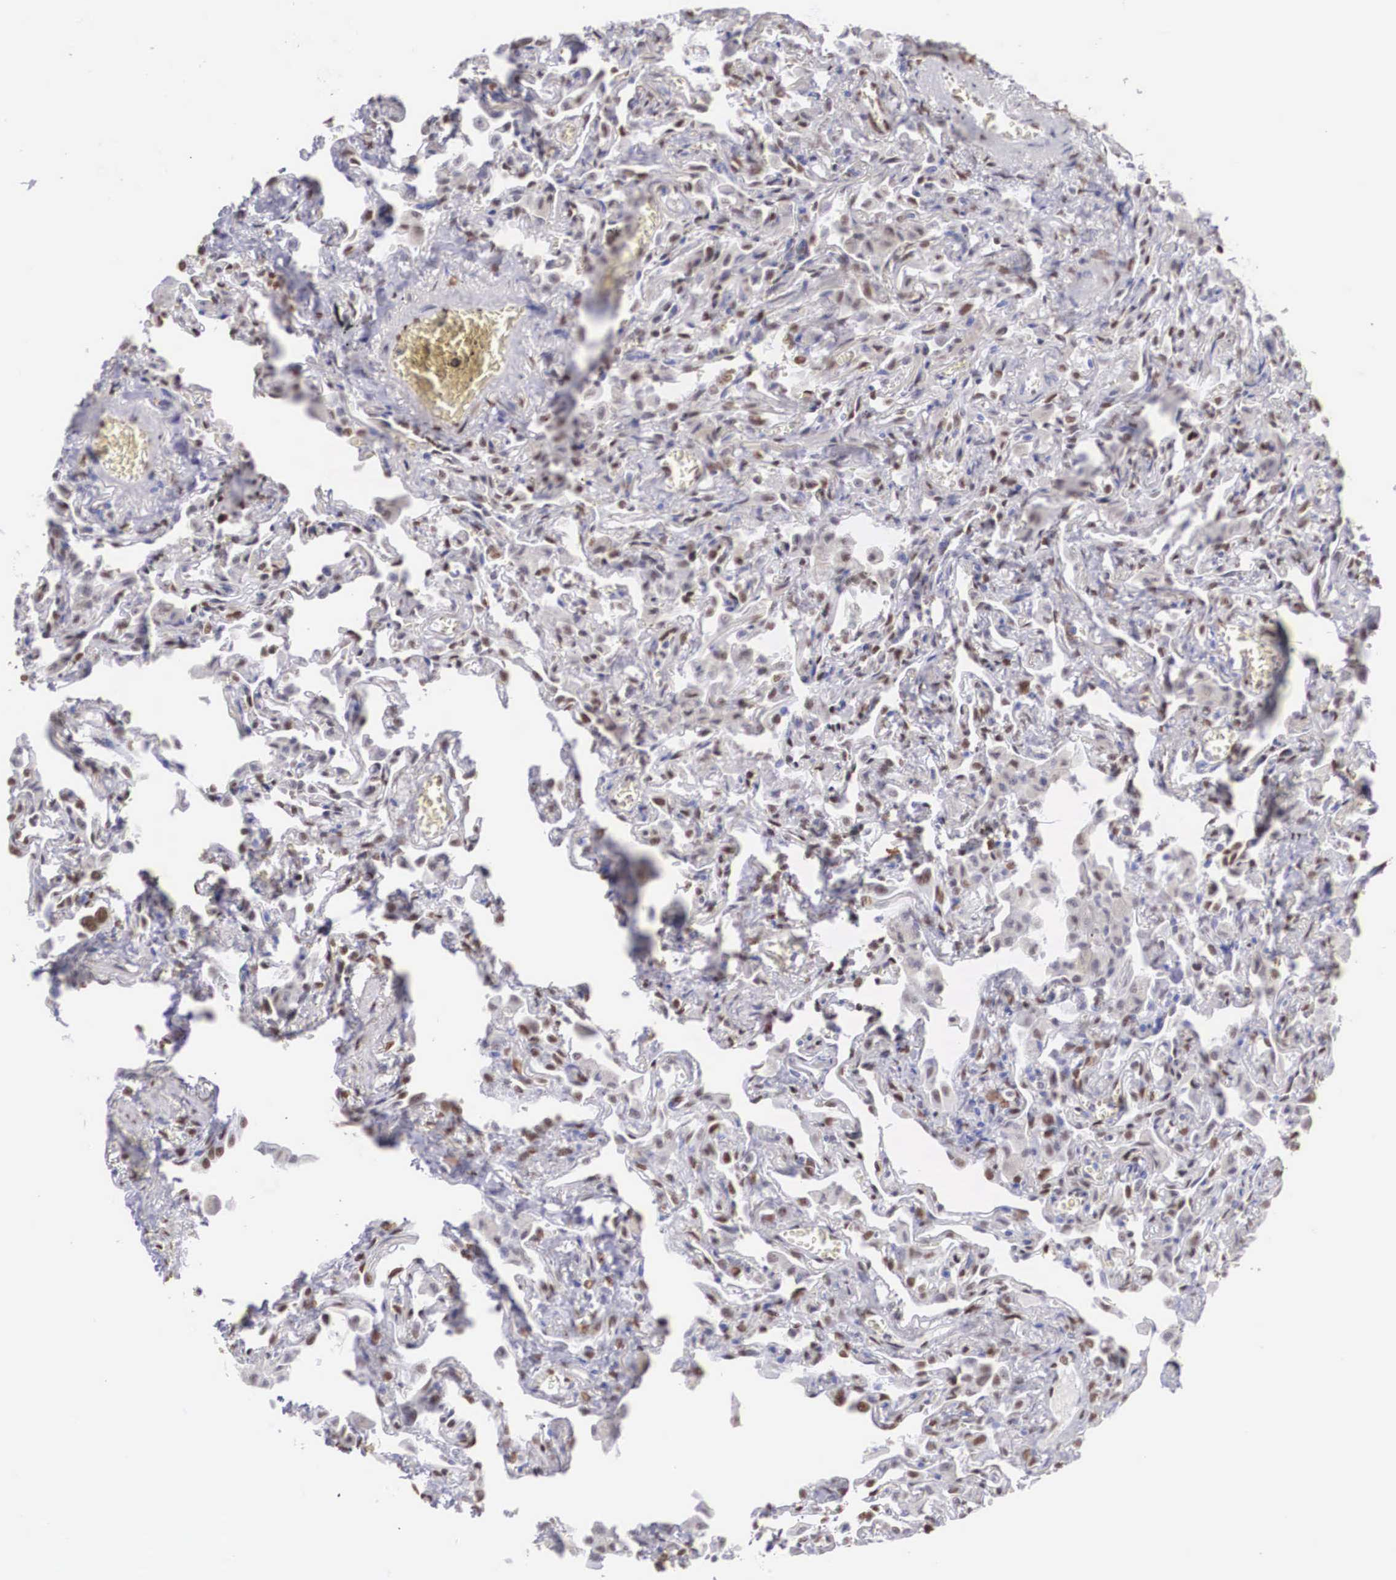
{"staining": {"intensity": "moderate", "quantity": "25%-75%", "location": "nuclear"}, "tissue": "lung", "cell_type": "Alveolar cells", "image_type": "normal", "snomed": [{"axis": "morphology", "description": "Normal tissue, NOS"}, {"axis": "topography", "description": "Lung"}], "caption": "Lung was stained to show a protein in brown. There is medium levels of moderate nuclear staining in about 25%-75% of alveolar cells. The staining was performed using DAB to visualize the protein expression in brown, while the nuclei were stained in blue with hematoxylin (Magnification: 20x).", "gene": "HMGN5", "patient": {"sex": "male", "age": 73}}